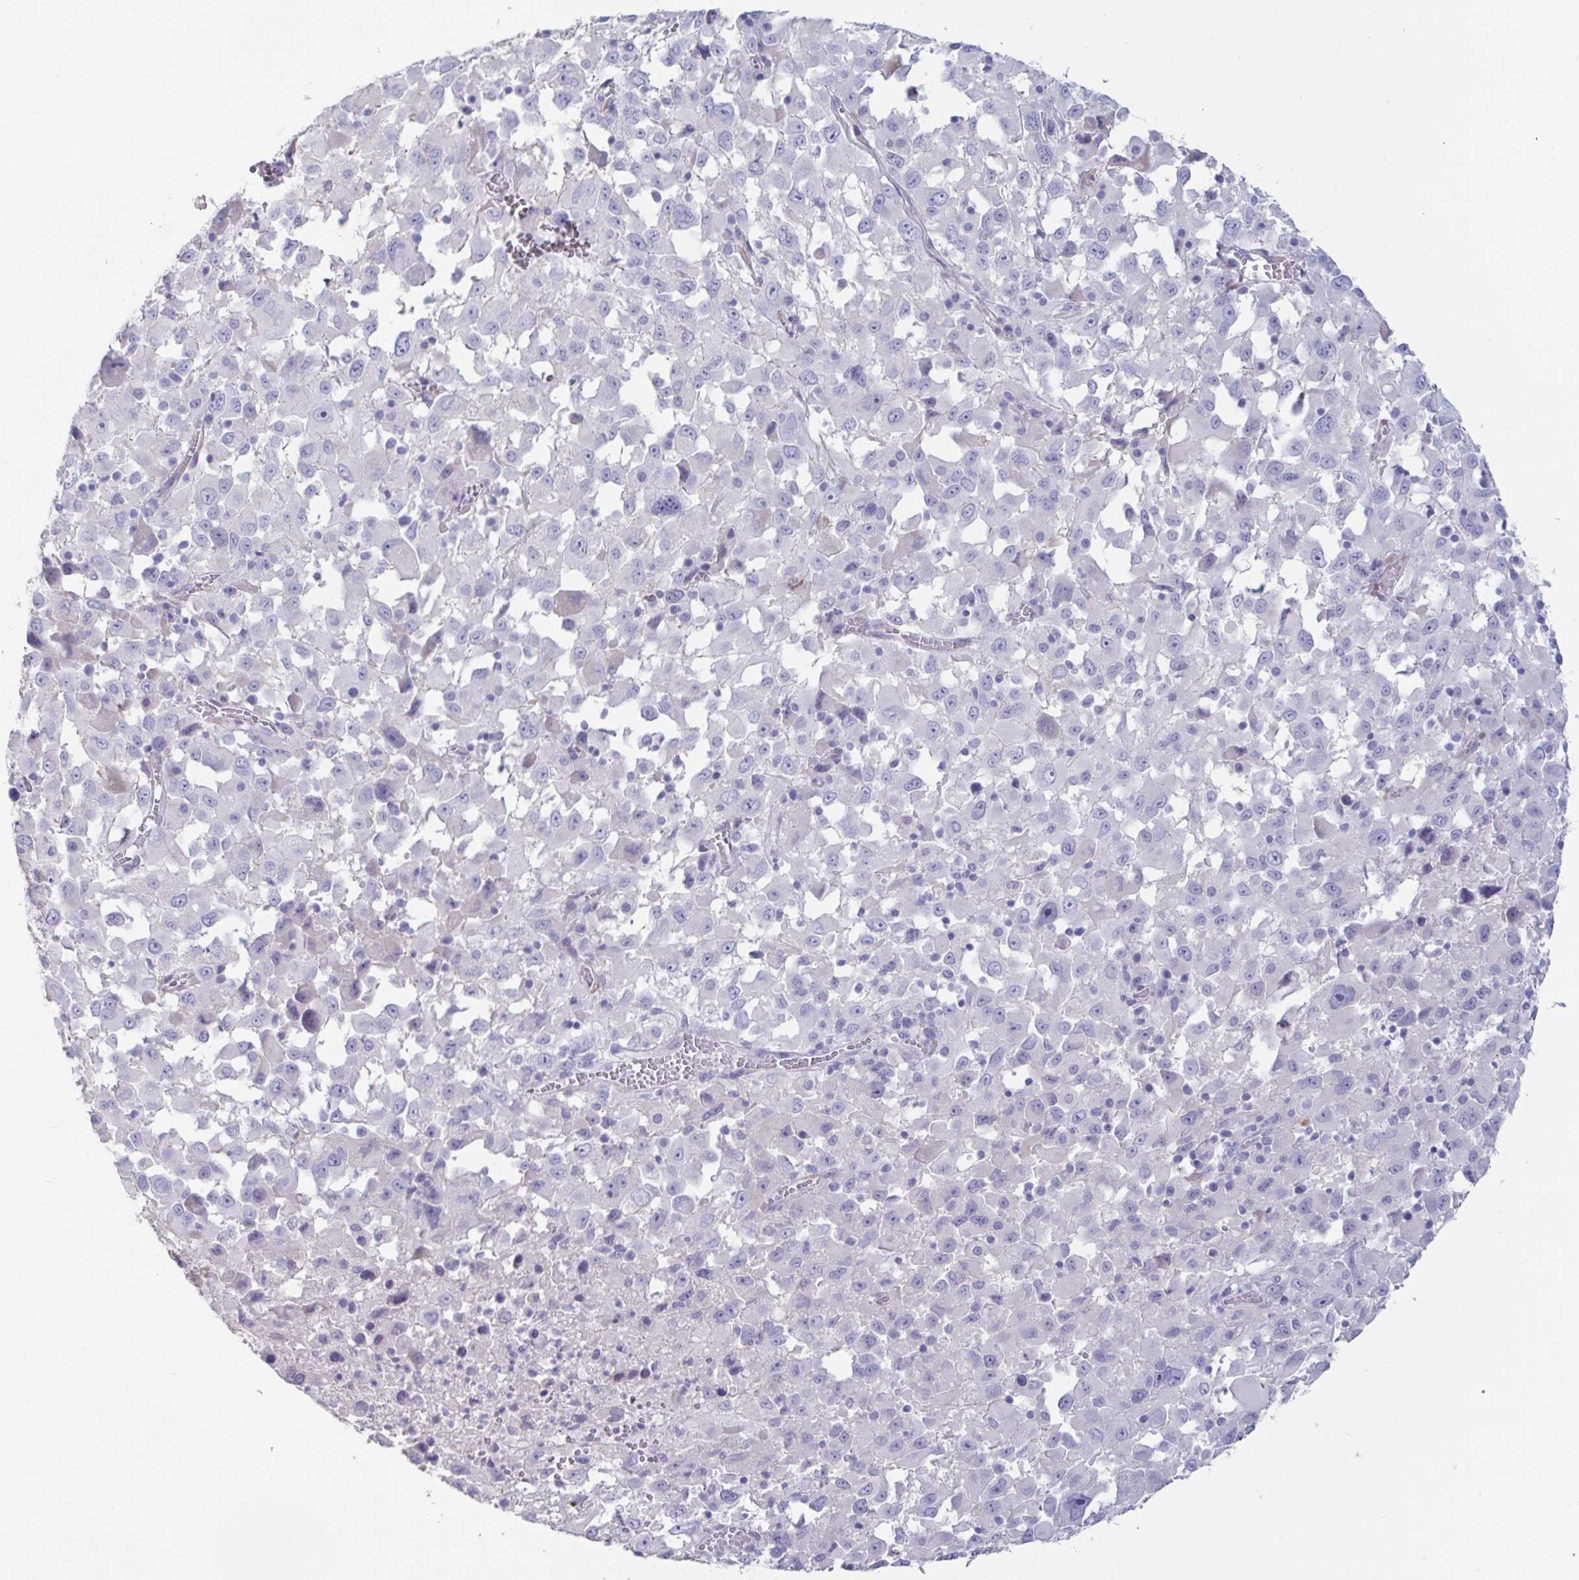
{"staining": {"intensity": "negative", "quantity": "none", "location": "none"}, "tissue": "melanoma", "cell_type": "Tumor cells", "image_type": "cancer", "snomed": [{"axis": "morphology", "description": "Malignant melanoma, Metastatic site"}, {"axis": "topography", "description": "Soft tissue"}], "caption": "DAB immunohistochemical staining of human malignant melanoma (metastatic site) demonstrates no significant expression in tumor cells.", "gene": "TNNC1", "patient": {"sex": "male", "age": 50}}